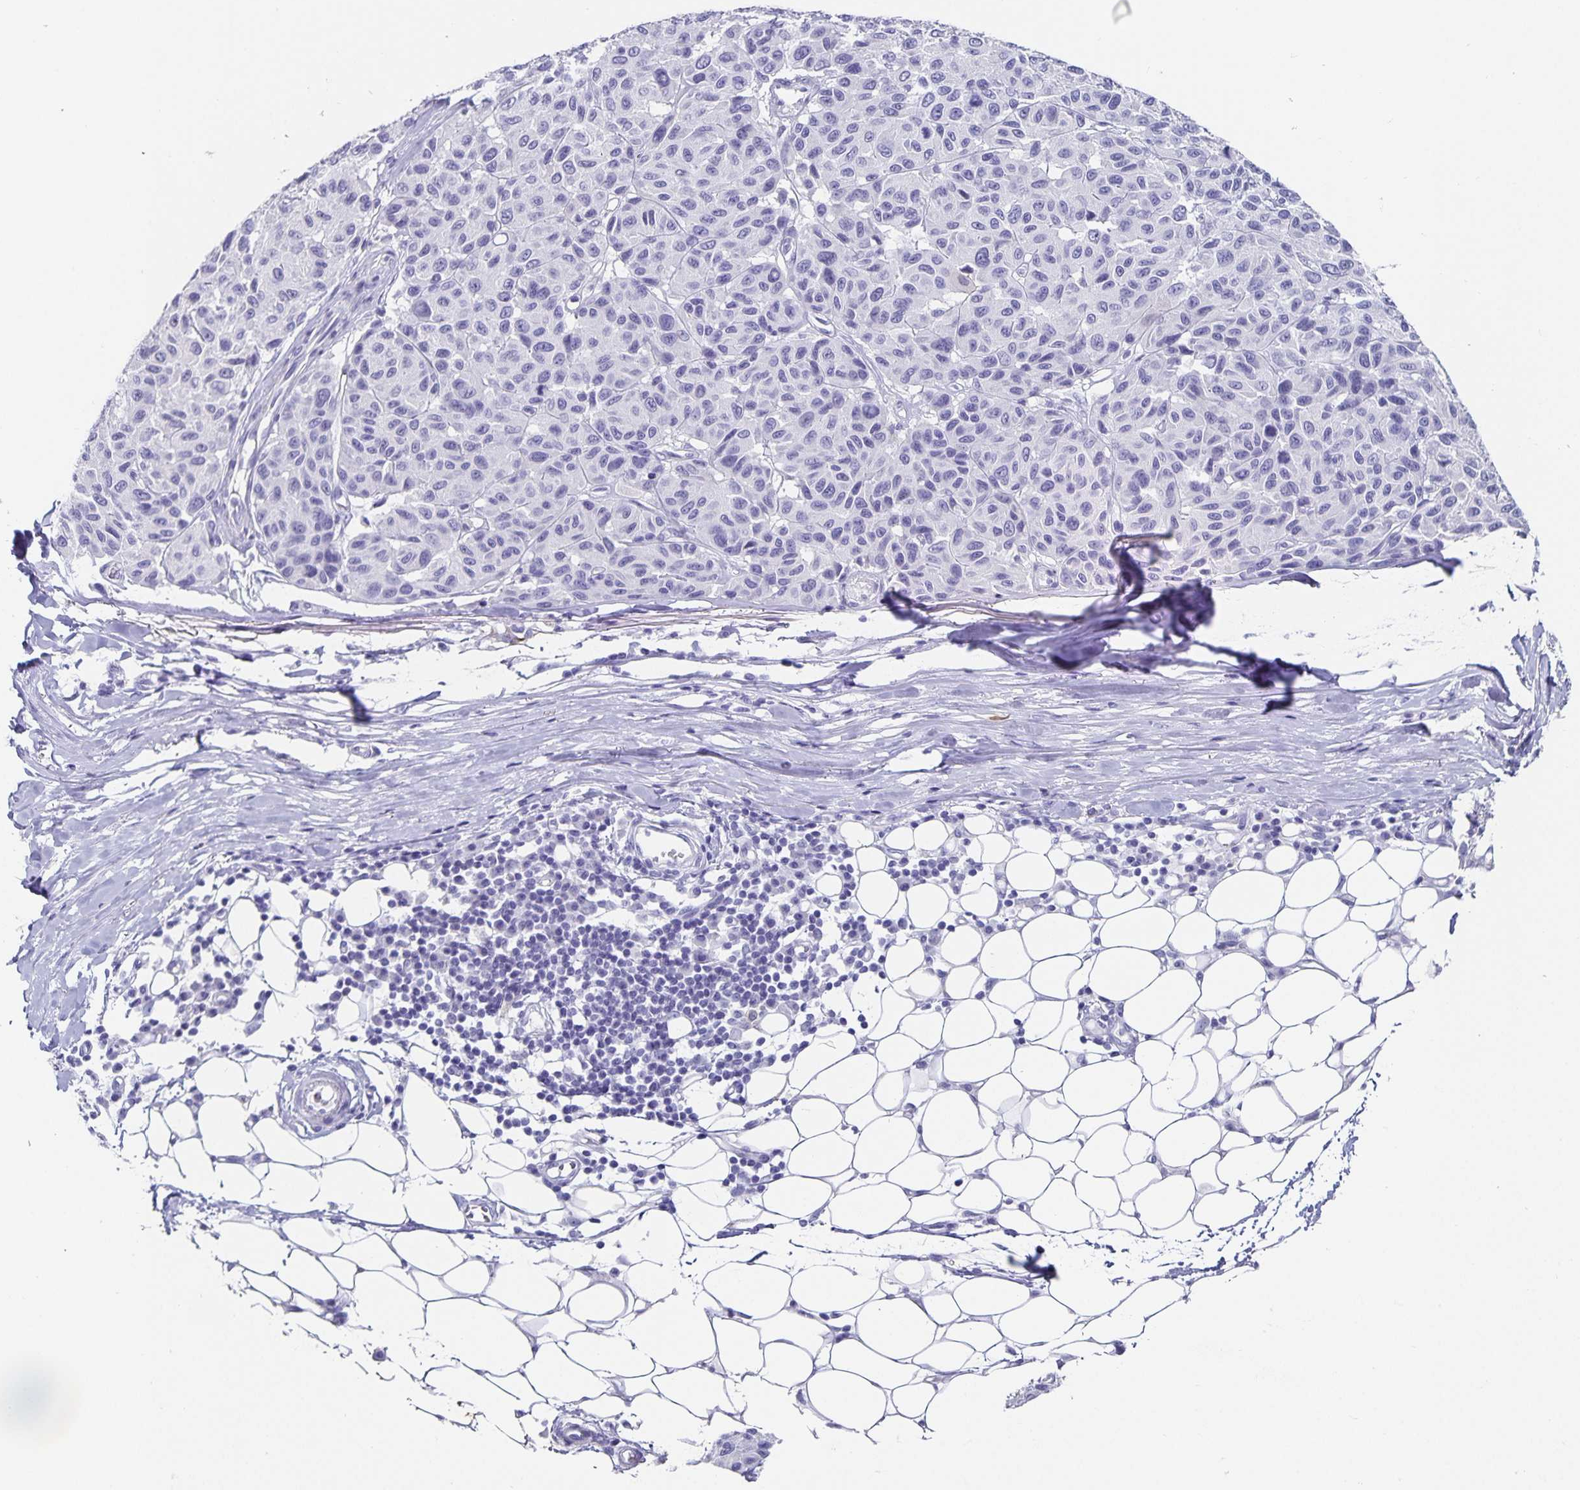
{"staining": {"intensity": "negative", "quantity": "none", "location": "none"}, "tissue": "melanoma", "cell_type": "Tumor cells", "image_type": "cancer", "snomed": [{"axis": "morphology", "description": "Malignant melanoma, NOS"}, {"axis": "topography", "description": "Skin"}], "caption": "The IHC histopathology image has no significant staining in tumor cells of malignant melanoma tissue.", "gene": "CHGA", "patient": {"sex": "female", "age": 66}}